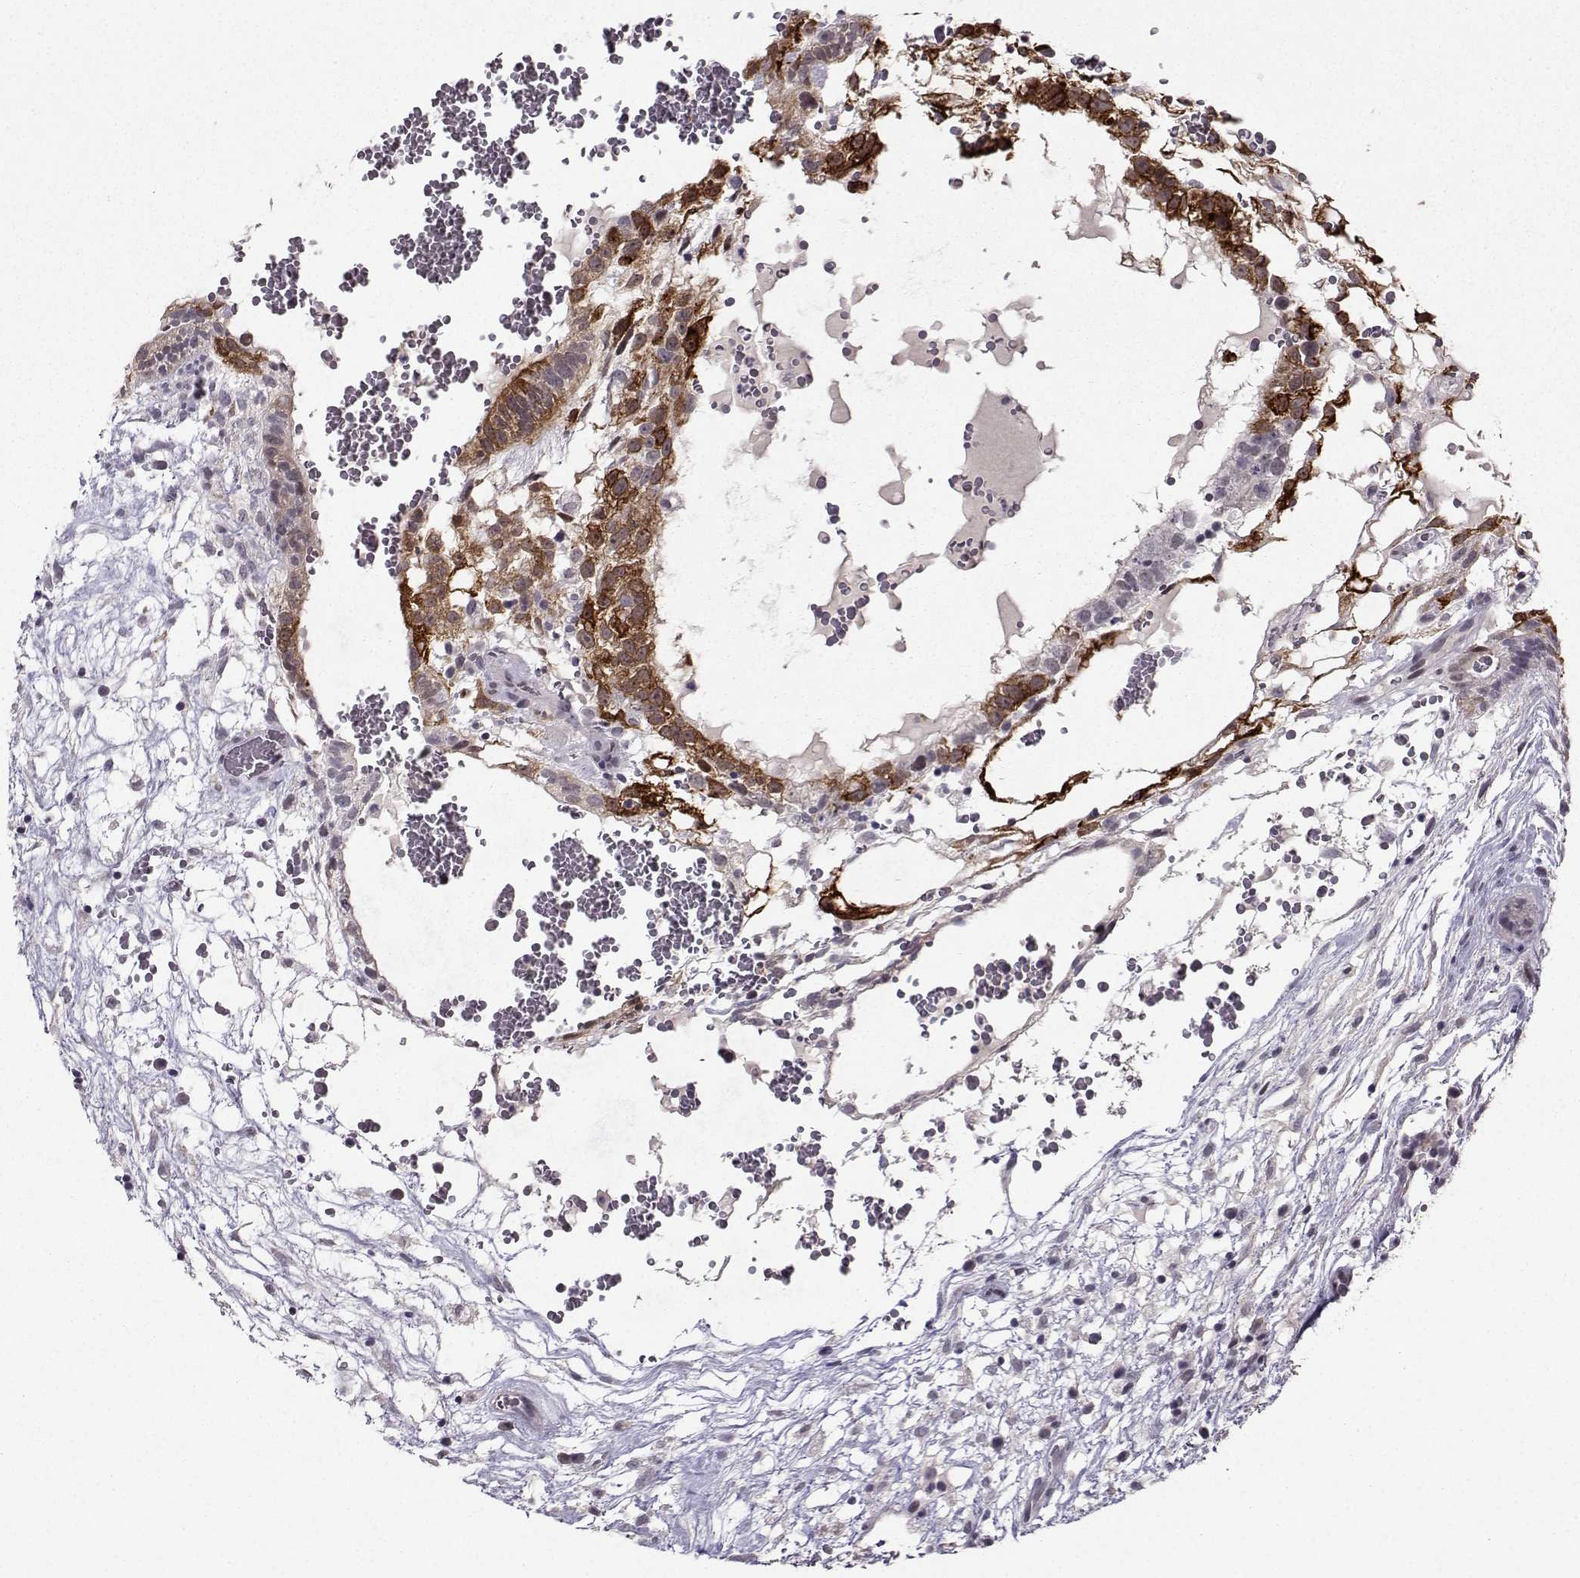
{"staining": {"intensity": "strong", "quantity": "25%-75%", "location": "cytoplasmic/membranous"}, "tissue": "testis cancer", "cell_type": "Tumor cells", "image_type": "cancer", "snomed": [{"axis": "morphology", "description": "Normal tissue, NOS"}, {"axis": "morphology", "description": "Carcinoma, Embryonal, NOS"}, {"axis": "topography", "description": "Testis"}], "caption": "Testis cancer tissue reveals strong cytoplasmic/membranous expression in approximately 25%-75% of tumor cells, visualized by immunohistochemistry.", "gene": "LIN28A", "patient": {"sex": "male", "age": 32}}